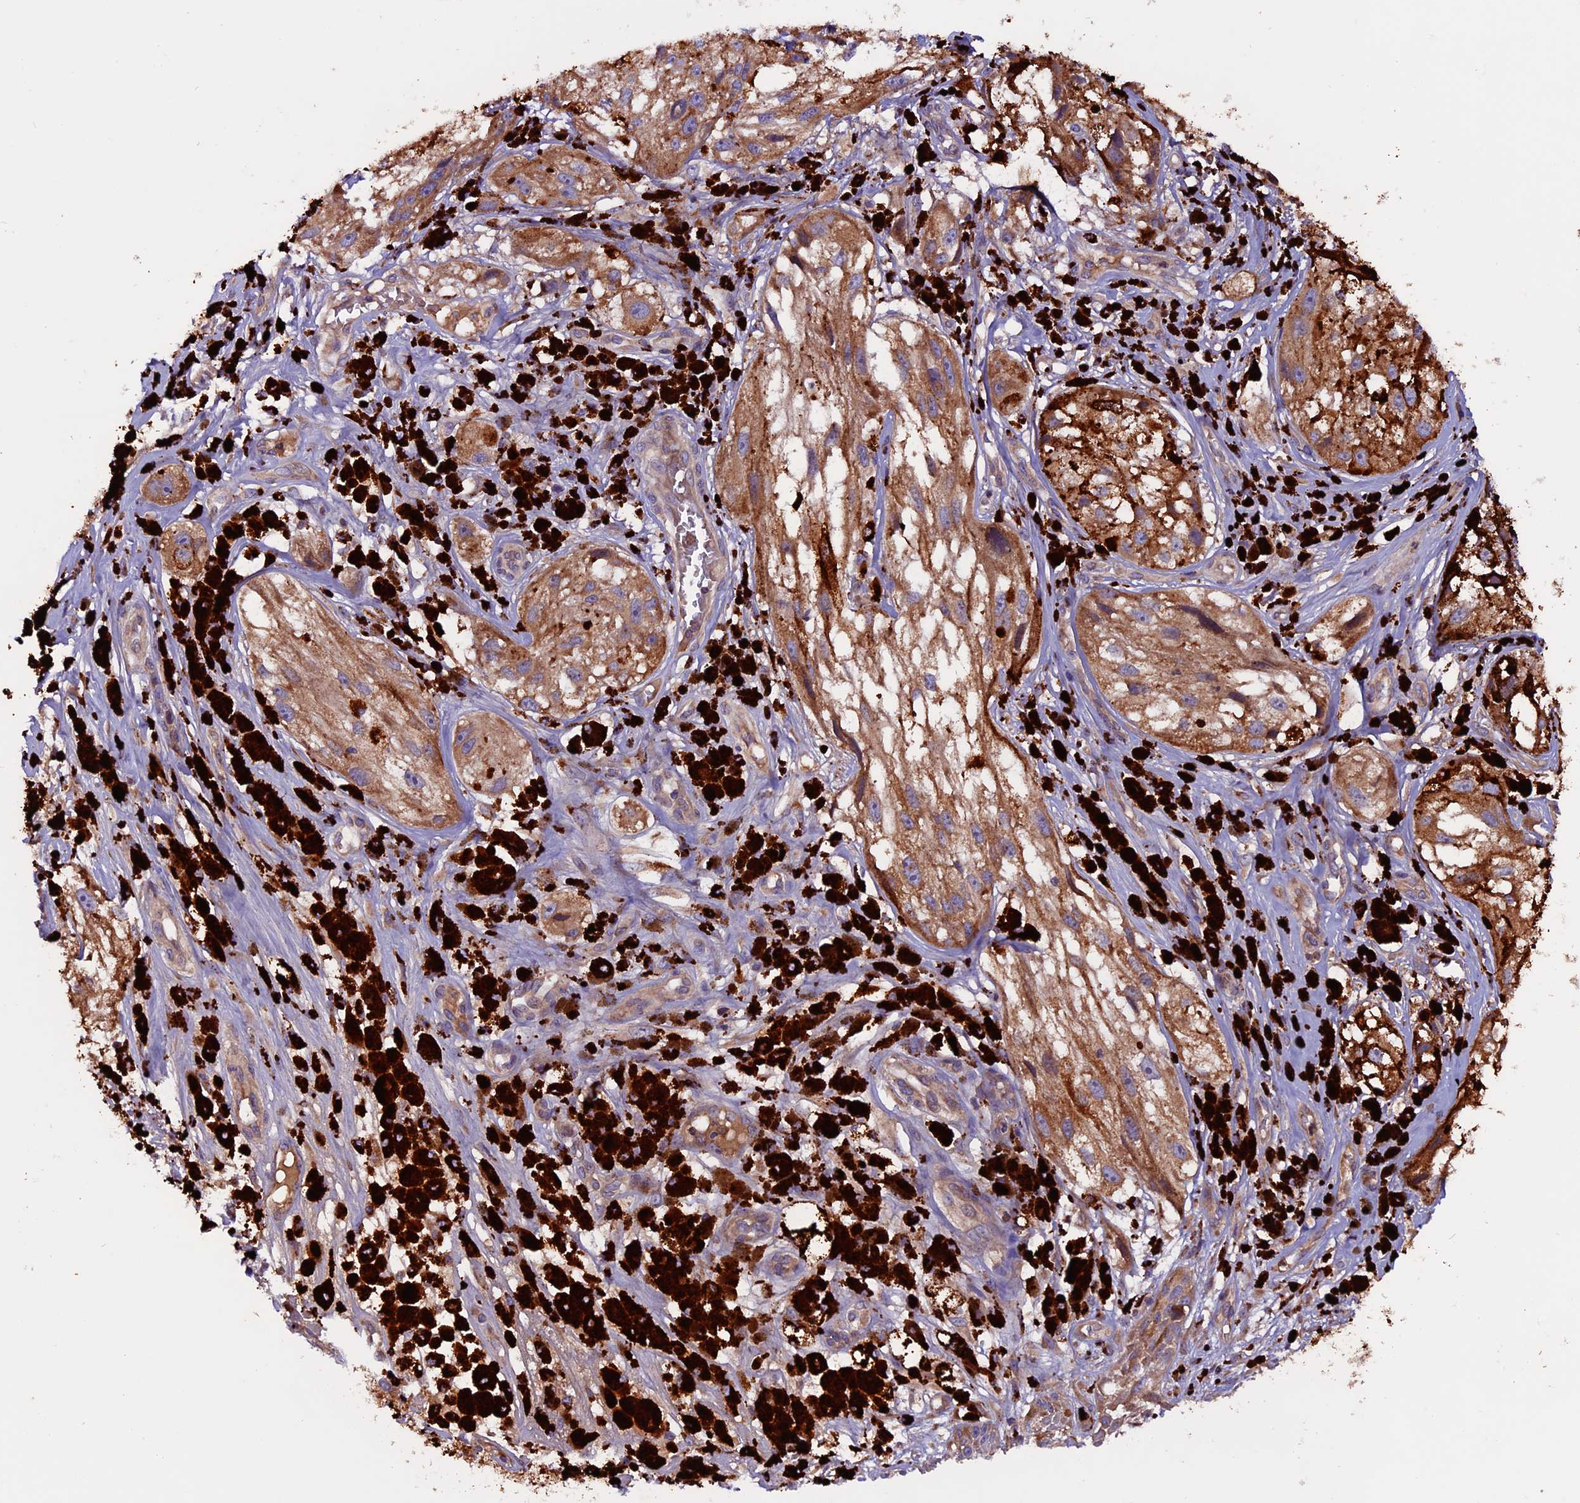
{"staining": {"intensity": "moderate", "quantity": ">75%", "location": "cytoplasmic/membranous"}, "tissue": "melanoma", "cell_type": "Tumor cells", "image_type": "cancer", "snomed": [{"axis": "morphology", "description": "Malignant melanoma, NOS"}, {"axis": "topography", "description": "Skin"}], "caption": "This is a micrograph of IHC staining of malignant melanoma, which shows moderate expression in the cytoplasmic/membranous of tumor cells.", "gene": "ZNF598", "patient": {"sex": "male", "age": 88}}